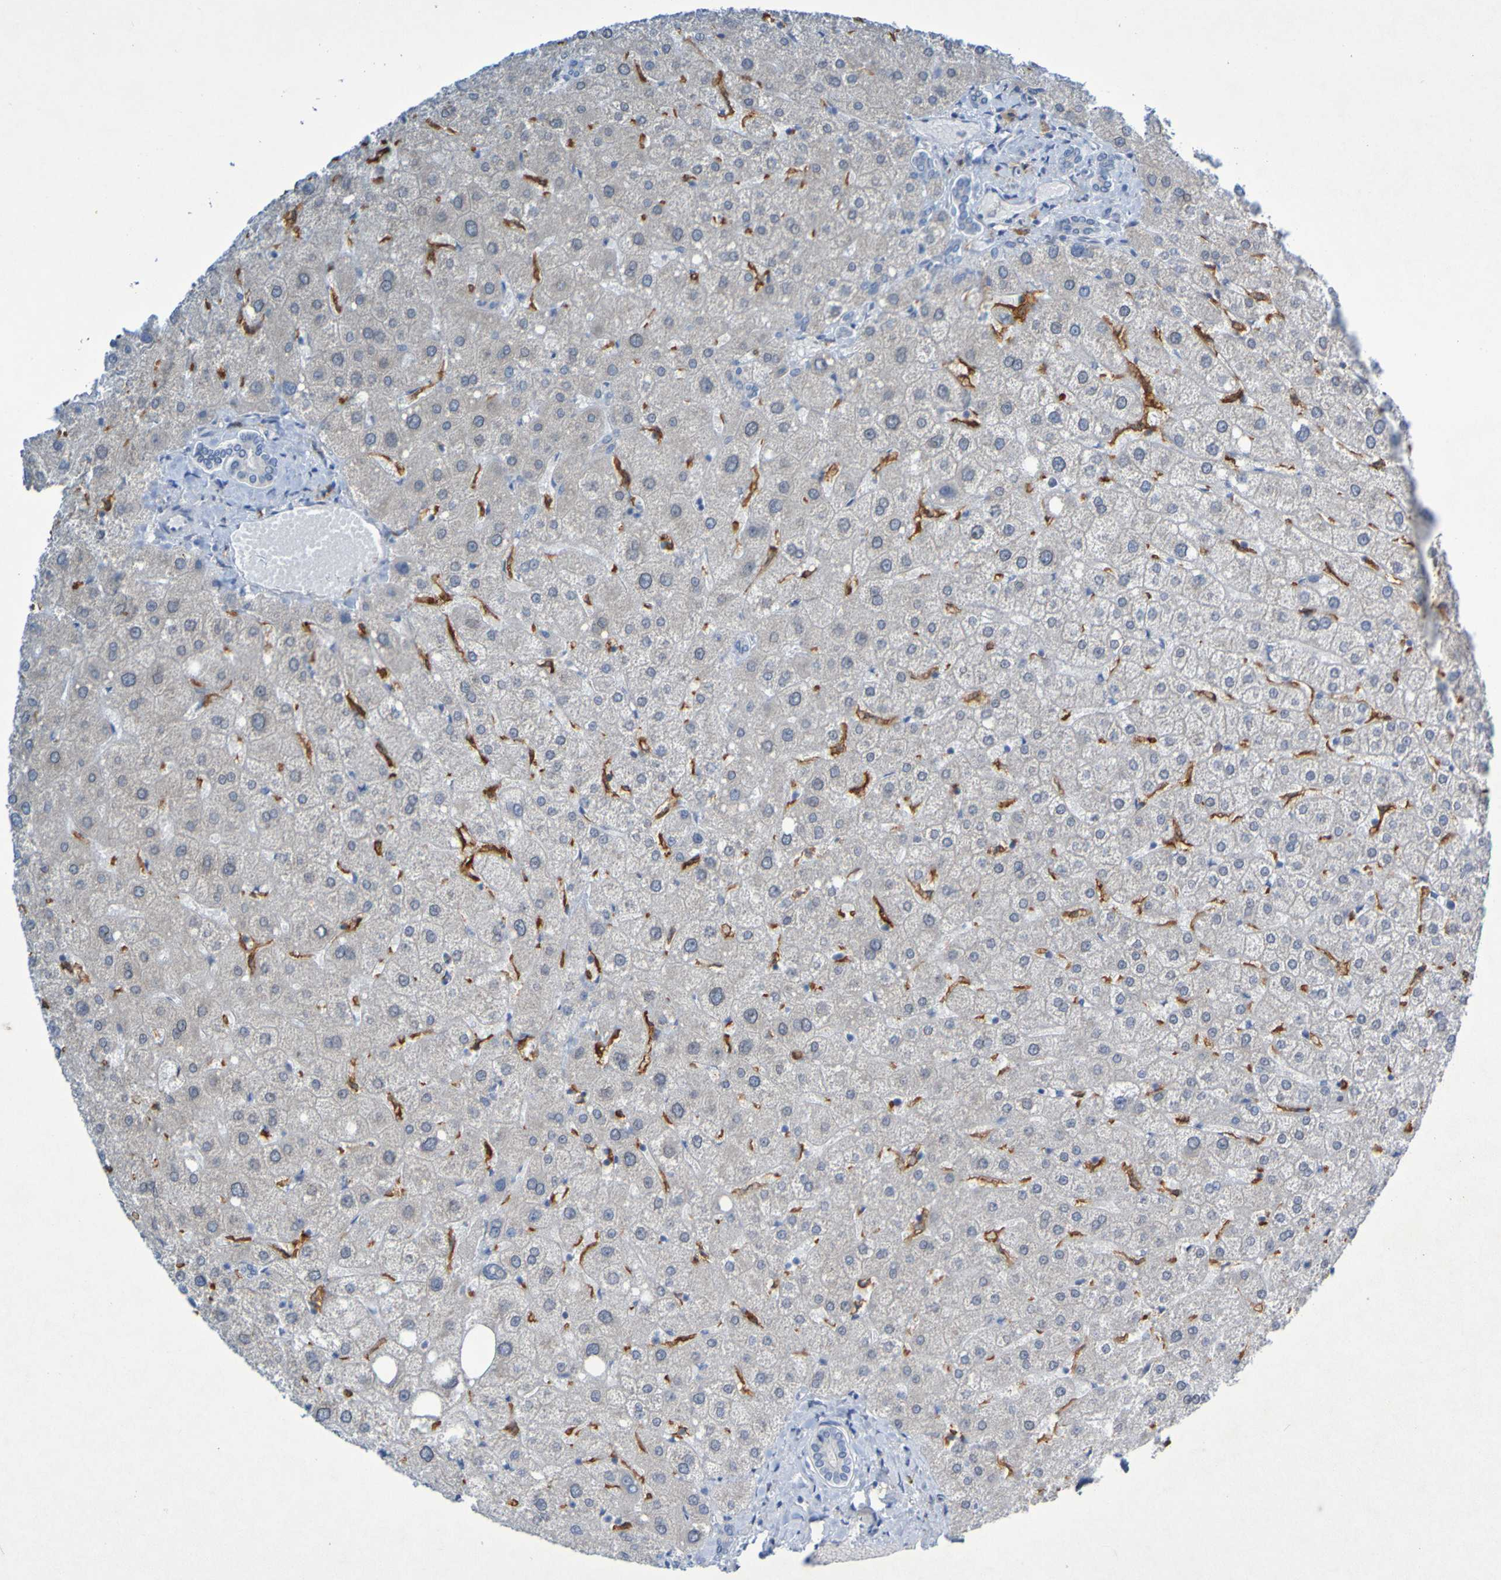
{"staining": {"intensity": "negative", "quantity": "none", "location": "none"}, "tissue": "liver", "cell_type": "Cholangiocytes", "image_type": "normal", "snomed": [{"axis": "morphology", "description": "Normal tissue, NOS"}, {"axis": "topography", "description": "Liver"}], "caption": "Unremarkable liver was stained to show a protein in brown. There is no significant expression in cholangiocytes. (Brightfield microscopy of DAB (3,3'-diaminobenzidine) immunohistochemistry at high magnification).", "gene": "LILRB5", "patient": {"sex": "male", "age": 73}}